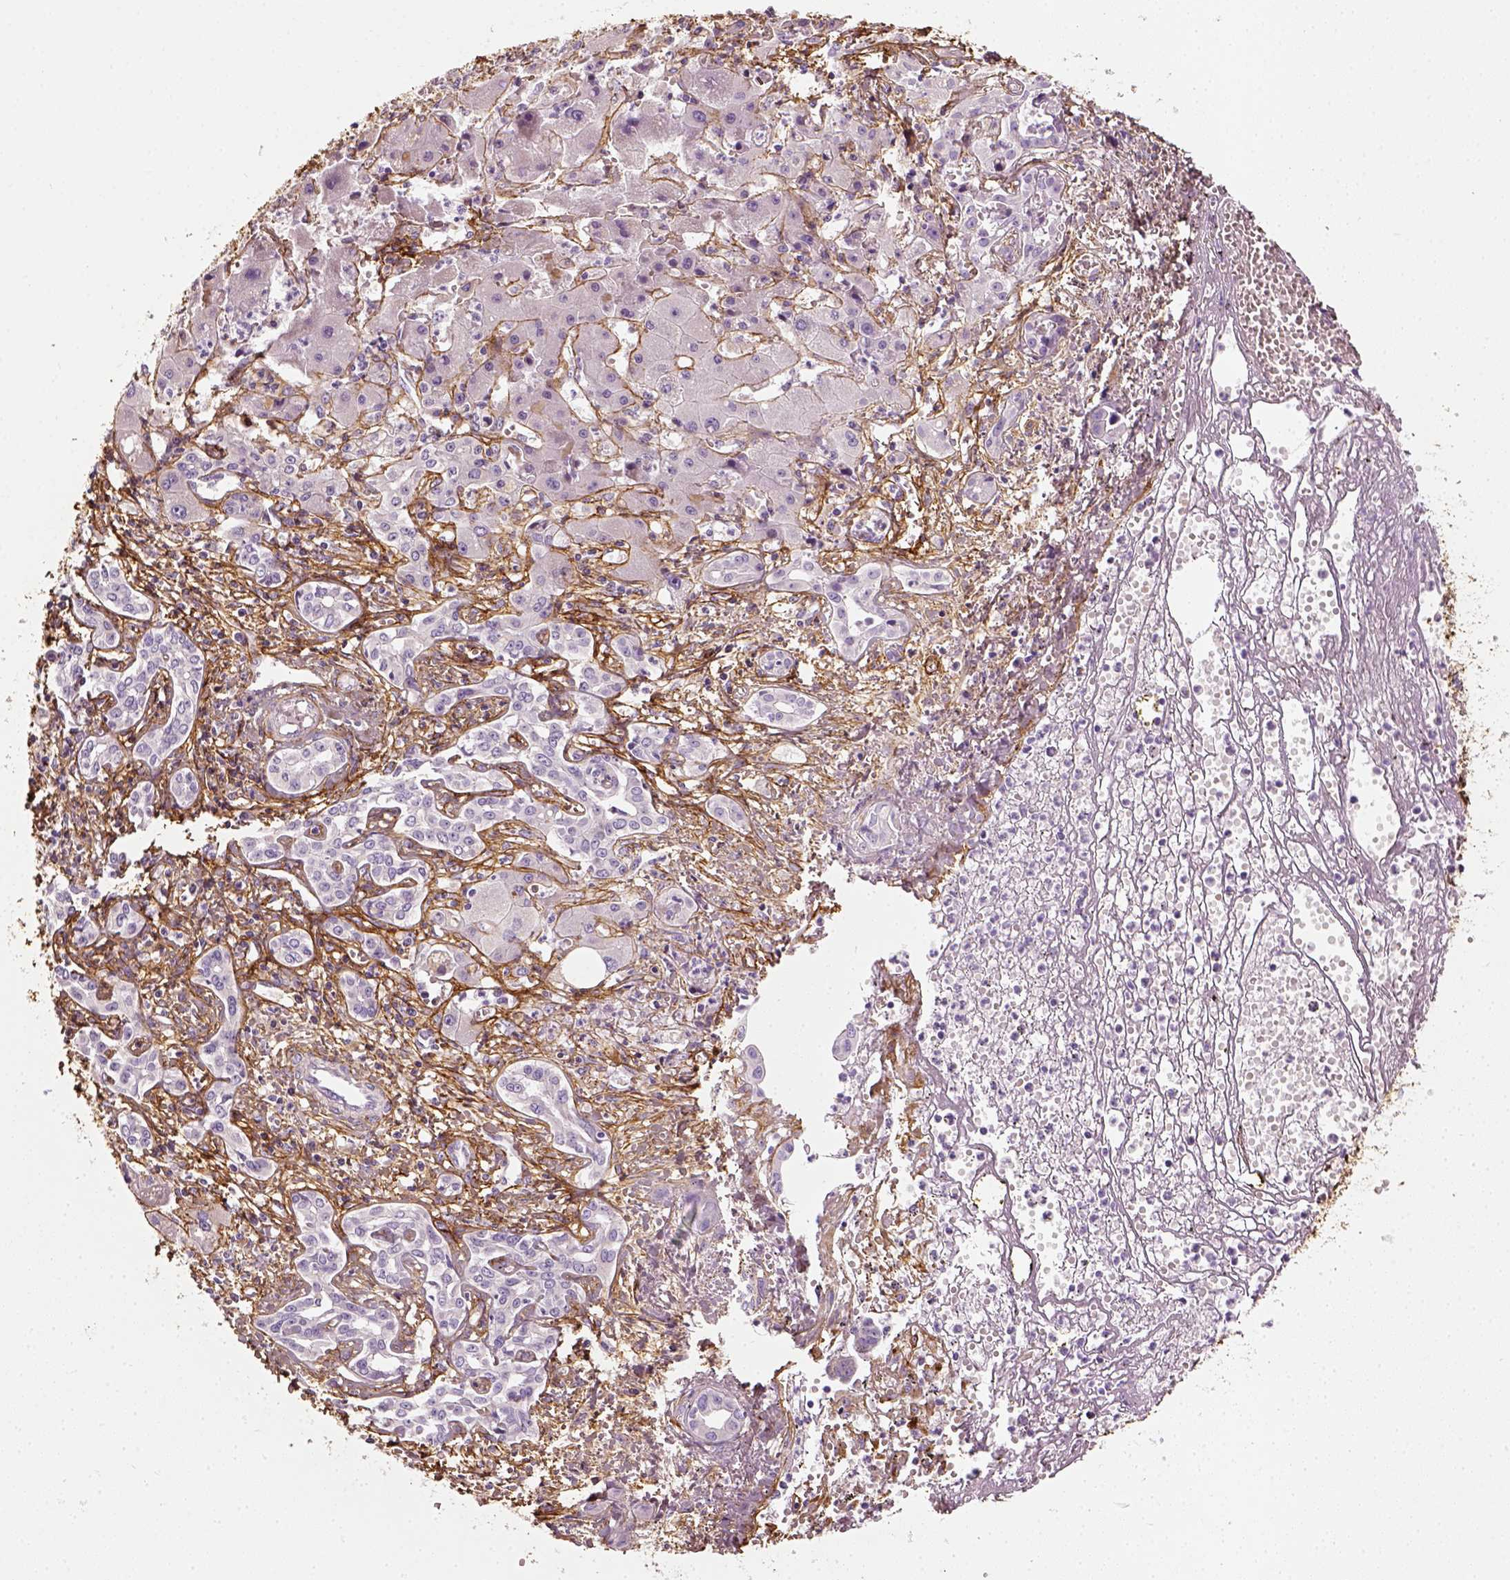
{"staining": {"intensity": "negative", "quantity": "none", "location": "none"}, "tissue": "liver cancer", "cell_type": "Tumor cells", "image_type": "cancer", "snomed": [{"axis": "morphology", "description": "Cholangiocarcinoma"}, {"axis": "topography", "description": "Liver"}], "caption": "Photomicrograph shows no protein expression in tumor cells of liver cholangiocarcinoma tissue. (Brightfield microscopy of DAB (3,3'-diaminobenzidine) immunohistochemistry at high magnification).", "gene": "COL6A2", "patient": {"sex": "female", "age": 64}}